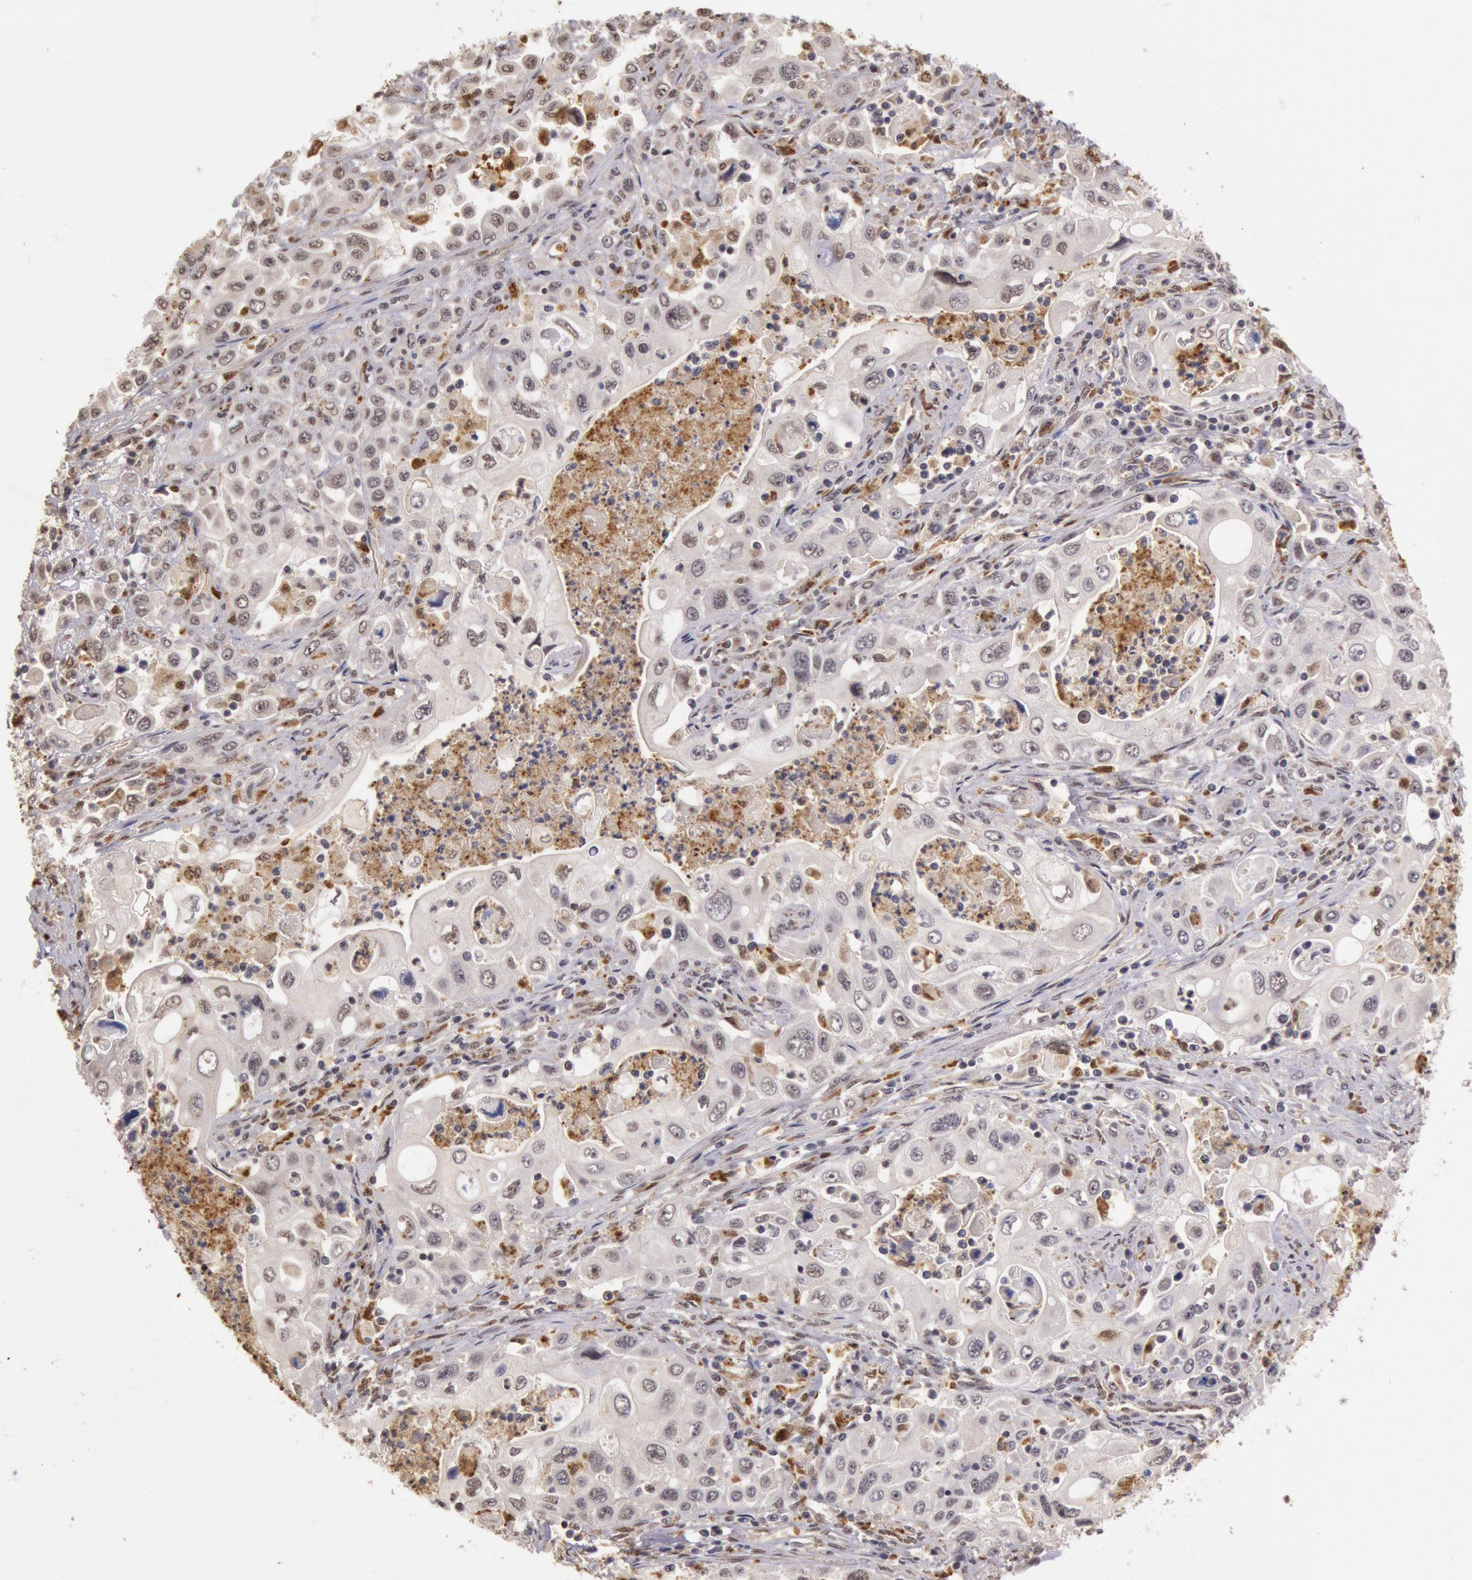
{"staining": {"intensity": "weak", "quantity": "25%-75%", "location": "nuclear"}, "tissue": "pancreatic cancer", "cell_type": "Tumor cells", "image_type": "cancer", "snomed": [{"axis": "morphology", "description": "Adenocarcinoma, NOS"}, {"axis": "topography", "description": "Pancreas"}], "caption": "High-magnification brightfield microscopy of pancreatic cancer stained with DAB (brown) and counterstained with hematoxylin (blue). tumor cells exhibit weak nuclear expression is appreciated in about25%-75% of cells. (brown staining indicates protein expression, while blue staining denotes nuclei).", "gene": "LIG4", "patient": {"sex": "male", "age": 70}}